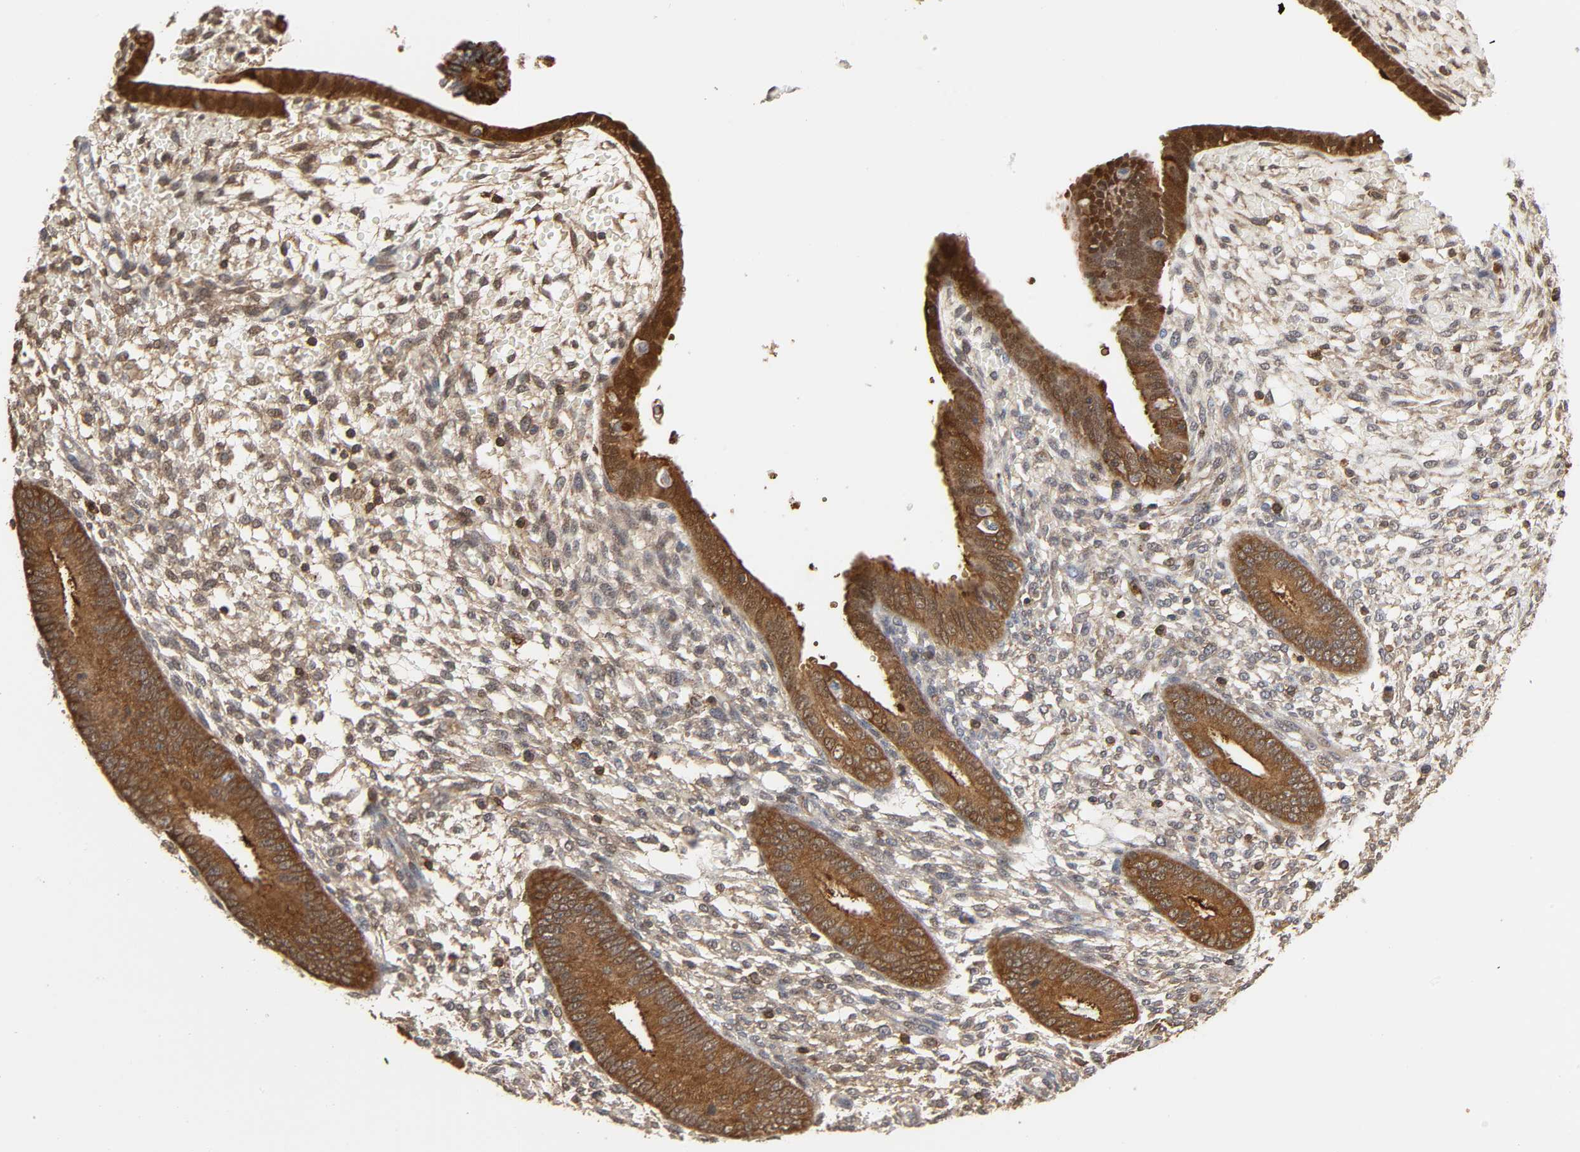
{"staining": {"intensity": "weak", "quantity": "25%-75%", "location": "cytoplasmic/membranous"}, "tissue": "endometrium", "cell_type": "Cells in endometrial stroma", "image_type": "normal", "snomed": [{"axis": "morphology", "description": "Normal tissue, NOS"}, {"axis": "topography", "description": "Endometrium"}], "caption": "This is an image of immunohistochemistry (IHC) staining of unremarkable endometrium, which shows weak expression in the cytoplasmic/membranous of cells in endometrial stroma.", "gene": "ANXA11", "patient": {"sex": "female", "age": 42}}